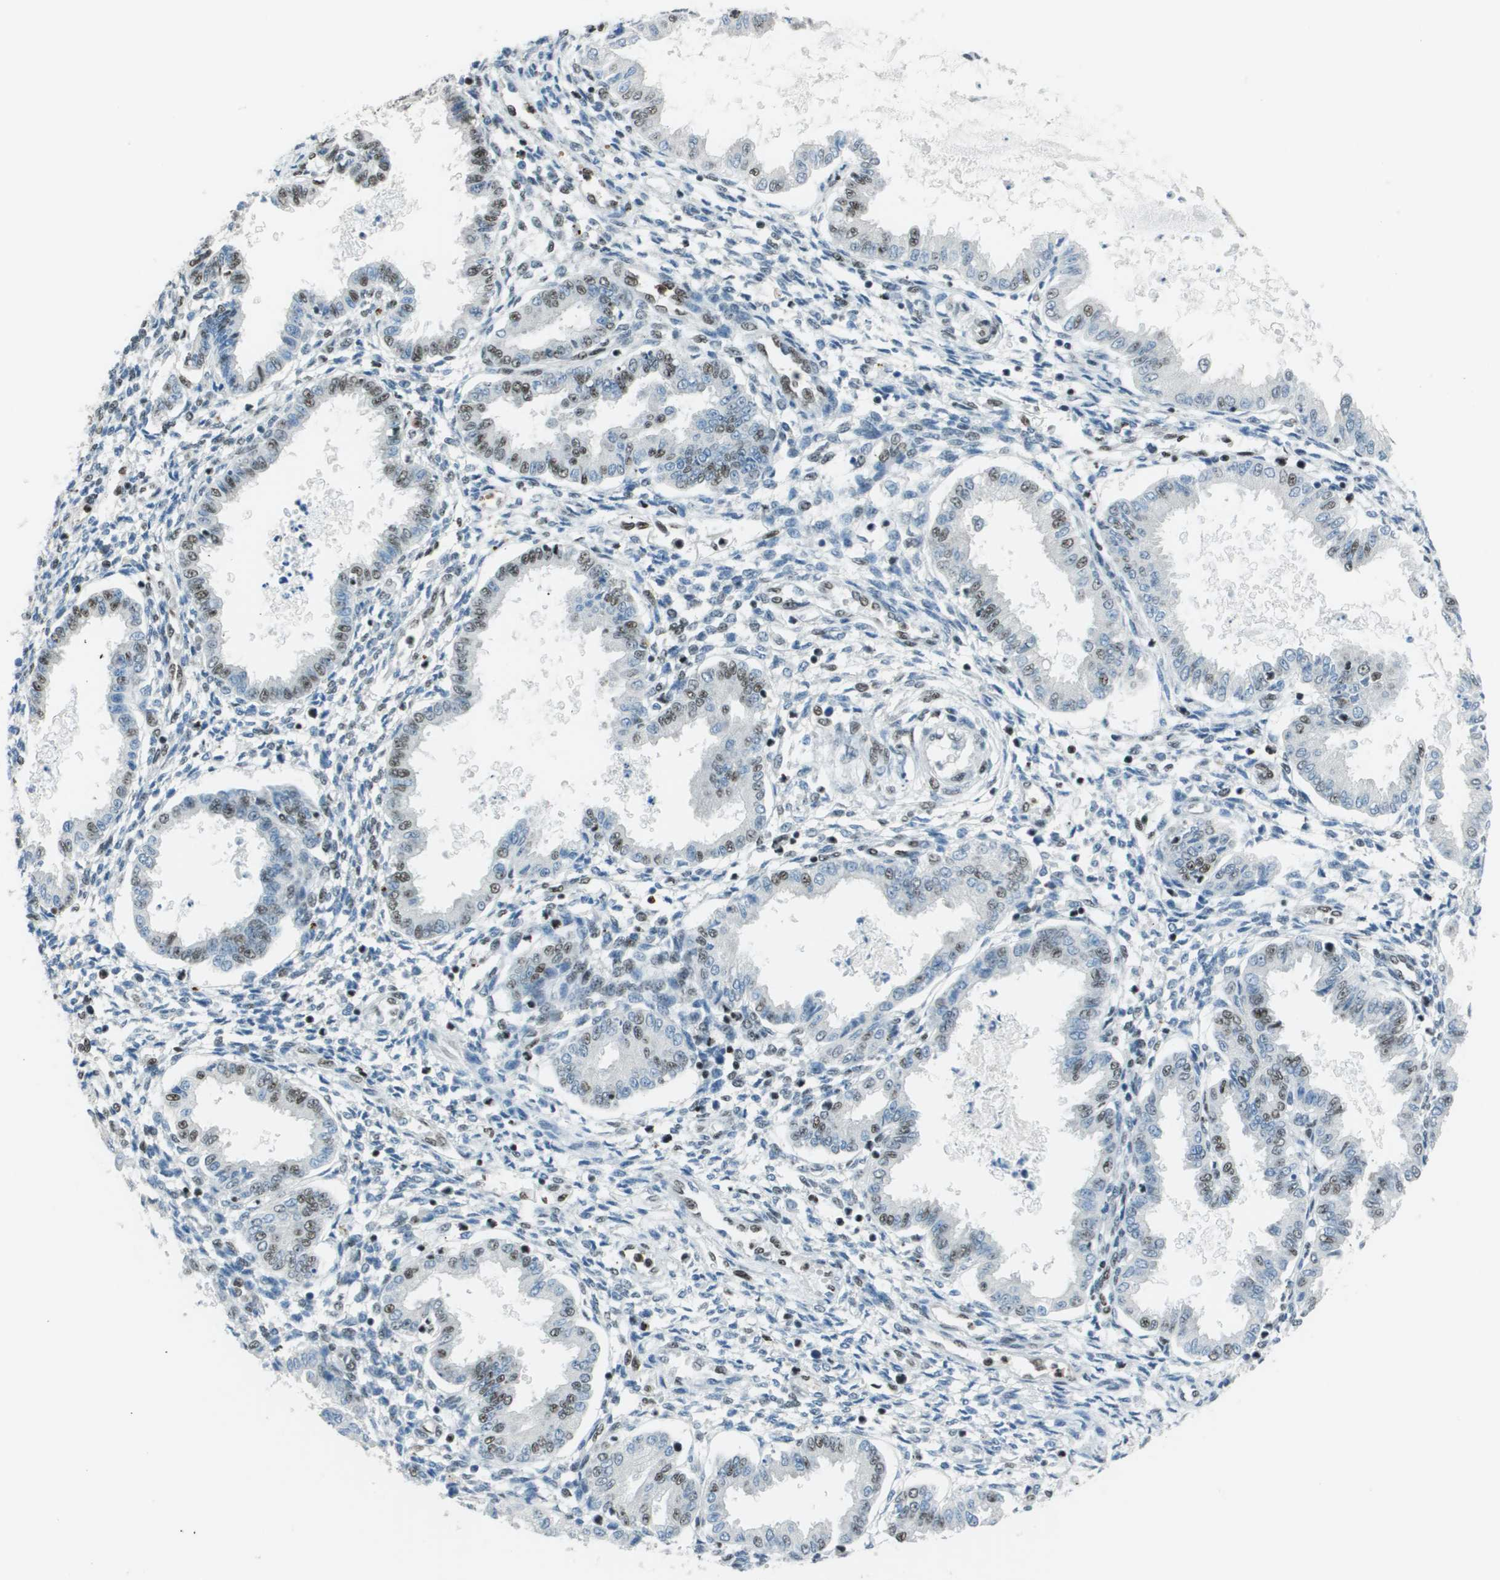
{"staining": {"intensity": "negative", "quantity": "none", "location": "none"}, "tissue": "endometrium", "cell_type": "Cells in endometrial stroma", "image_type": "normal", "snomed": [{"axis": "morphology", "description": "Normal tissue, NOS"}, {"axis": "topography", "description": "Endometrium"}], "caption": "This is an IHC histopathology image of normal human endometrium. There is no expression in cells in endometrial stroma.", "gene": "DEPDC1", "patient": {"sex": "female", "age": 33}}